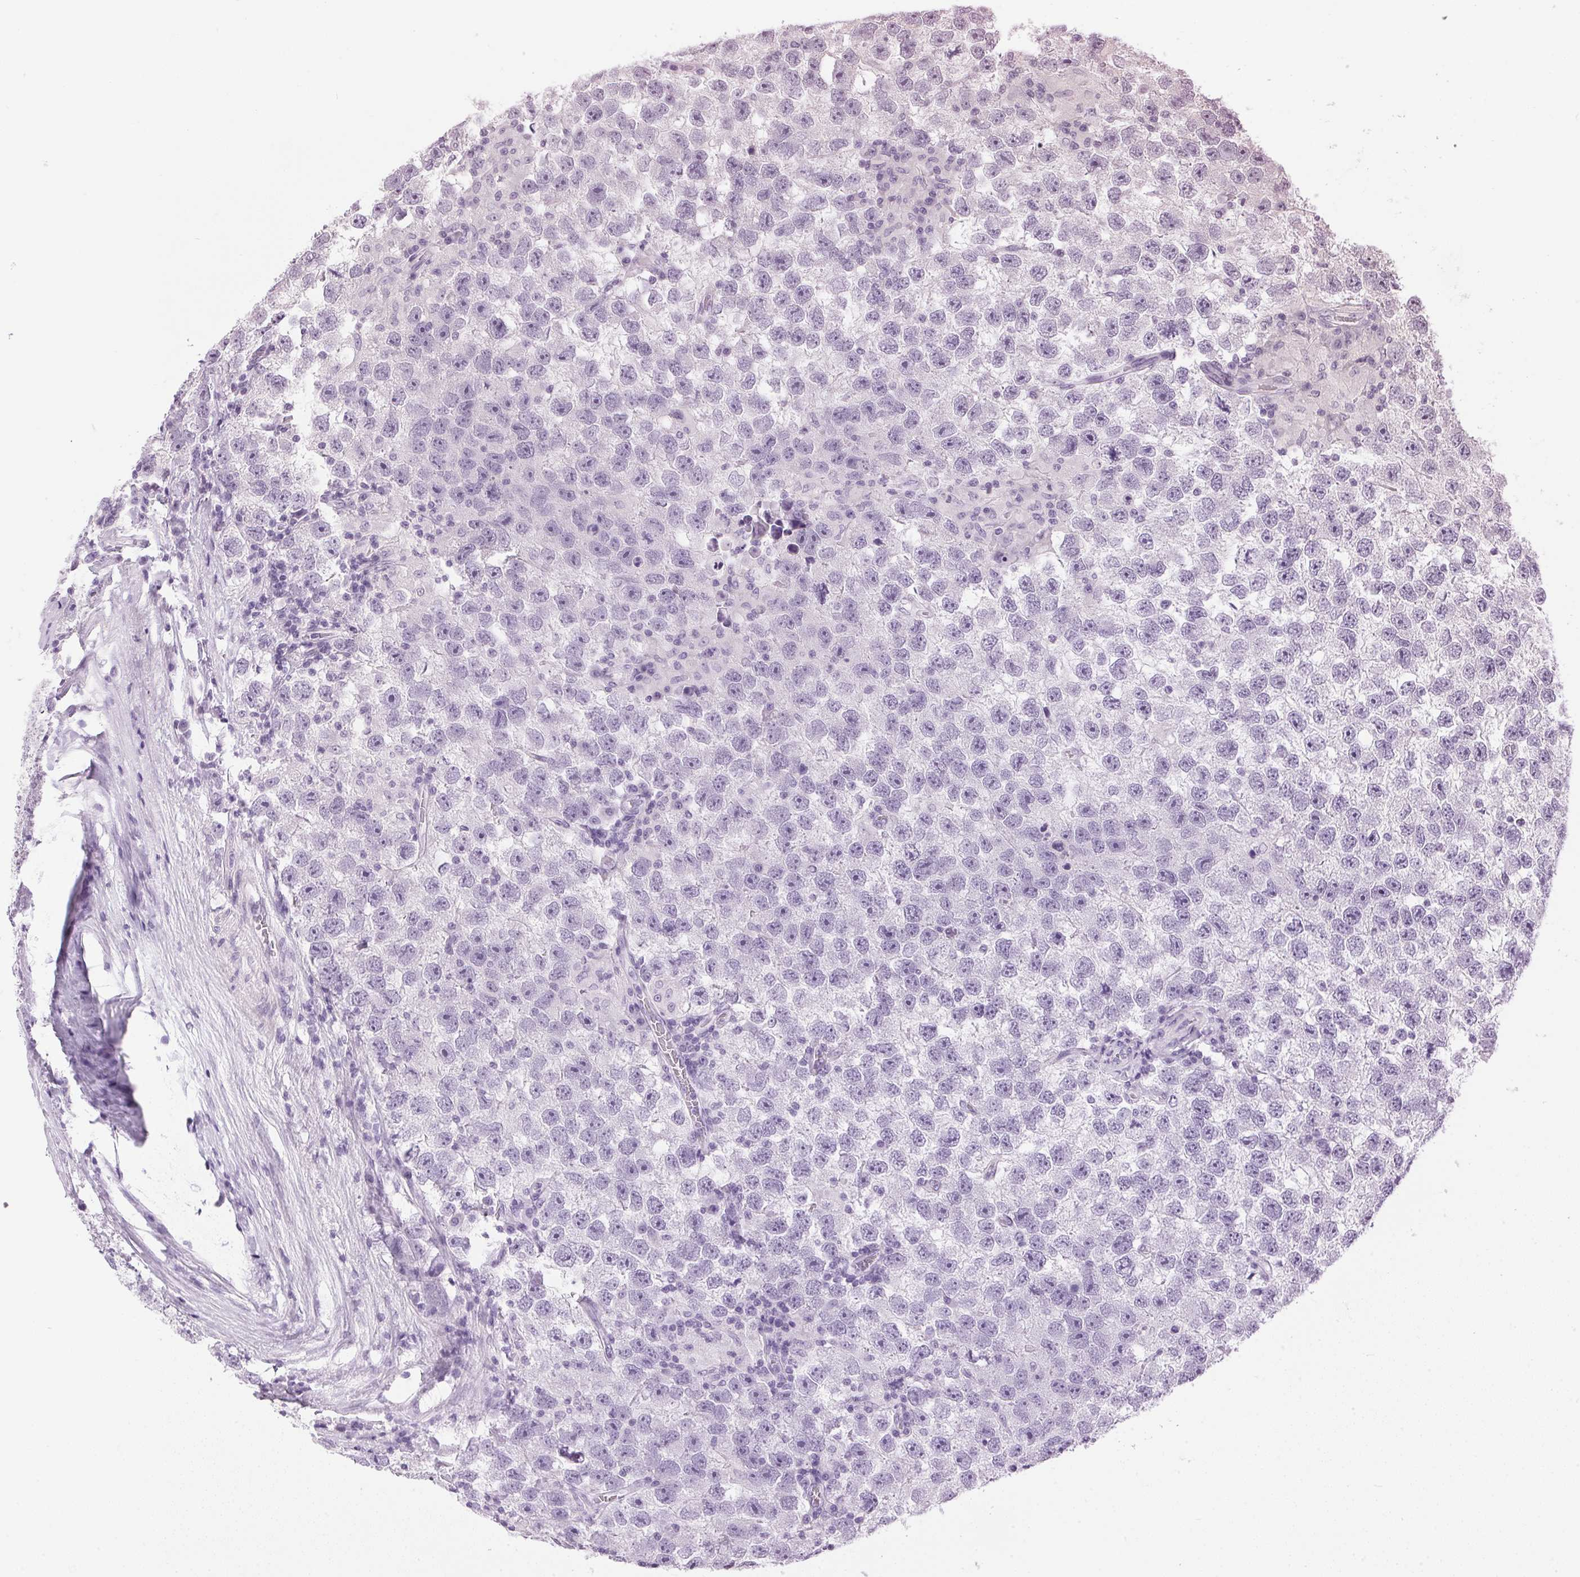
{"staining": {"intensity": "negative", "quantity": "none", "location": "none"}, "tissue": "testis cancer", "cell_type": "Tumor cells", "image_type": "cancer", "snomed": [{"axis": "morphology", "description": "Seminoma, NOS"}, {"axis": "topography", "description": "Testis"}], "caption": "Immunohistochemical staining of human testis cancer shows no significant staining in tumor cells.", "gene": "SP7", "patient": {"sex": "male", "age": 26}}